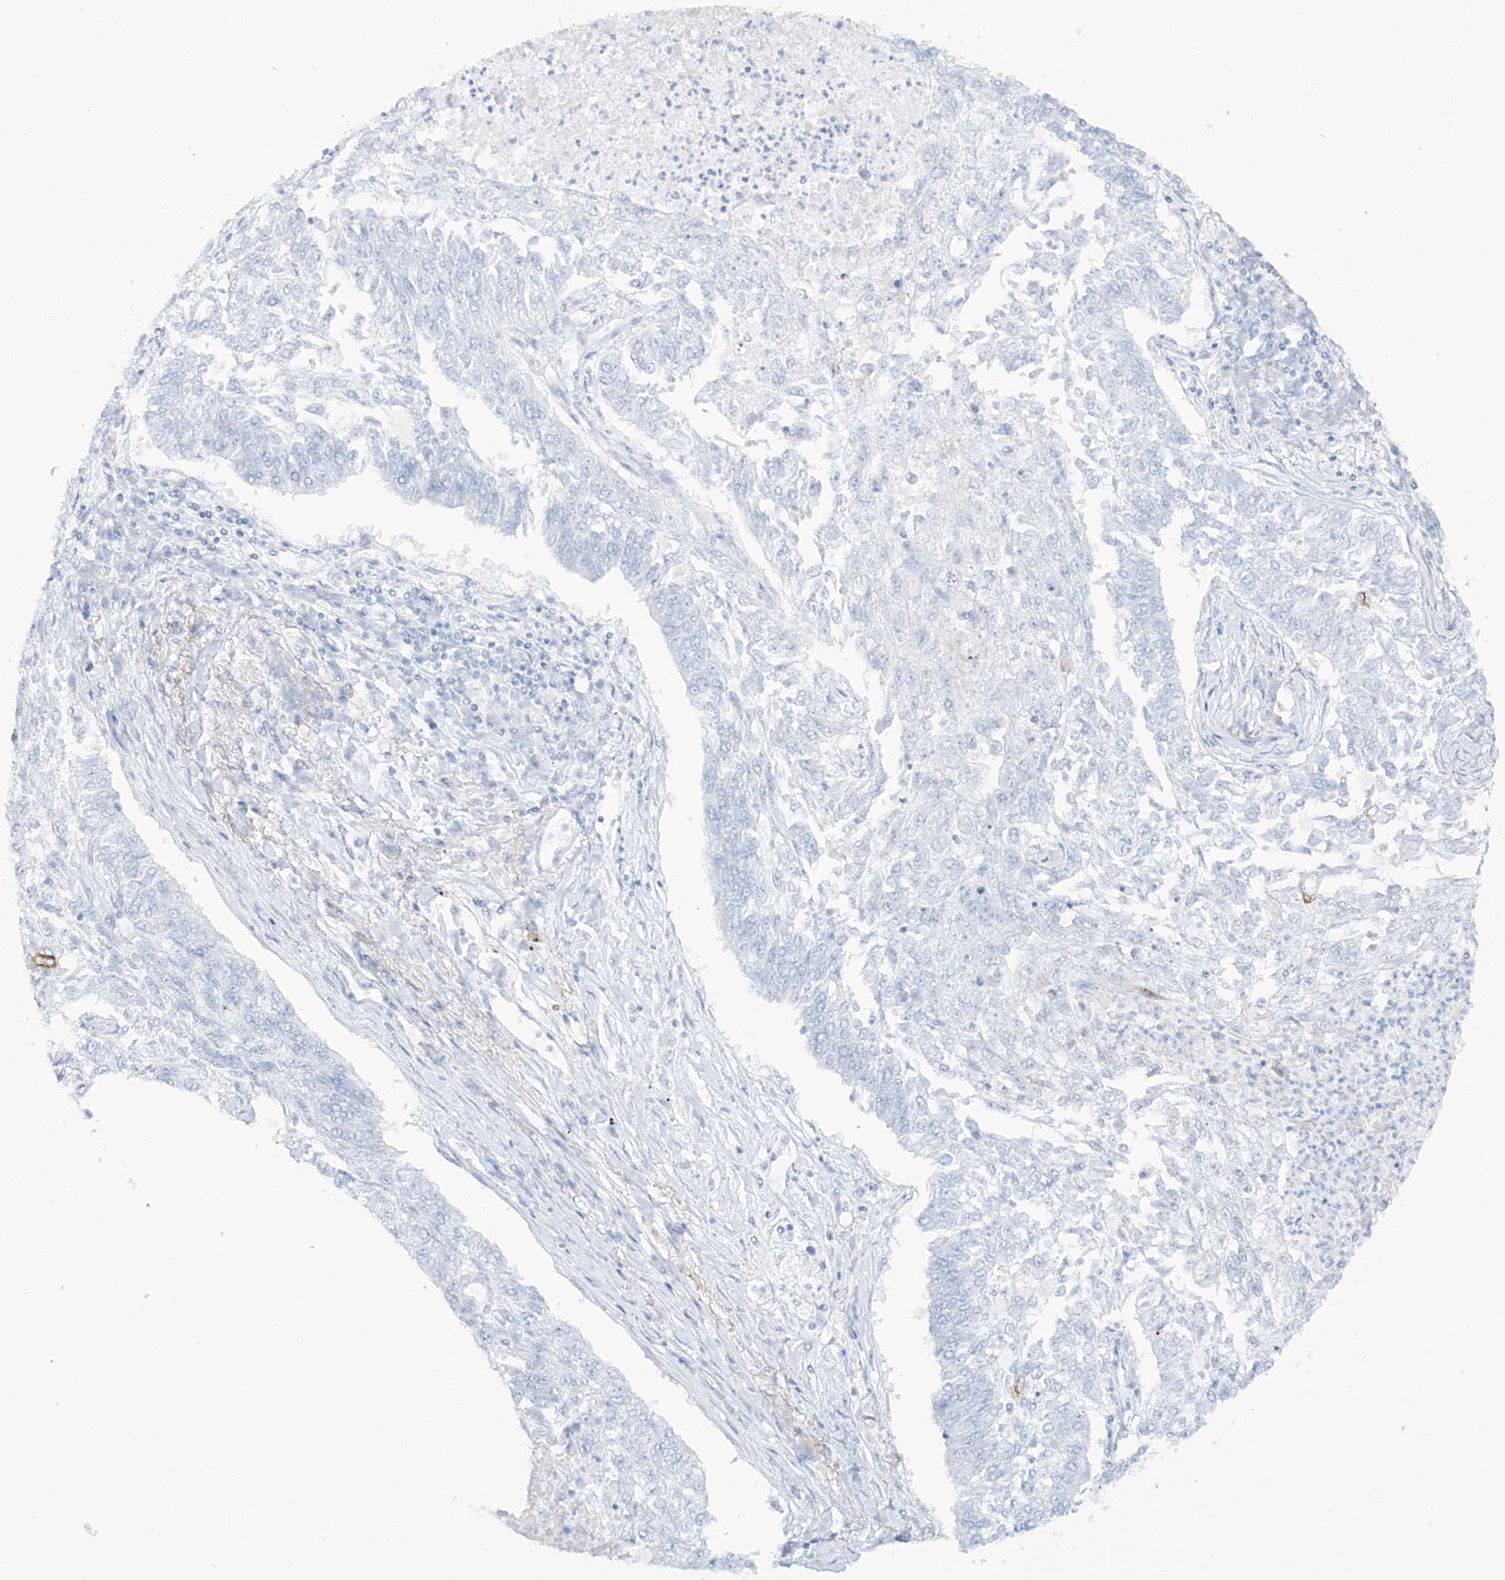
{"staining": {"intensity": "negative", "quantity": "none", "location": "none"}, "tissue": "lung cancer", "cell_type": "Tumor cells", "image_type": "cancer", "snomed": [{"axis": "morphology", "description": "Normal tissue, NOS"}, {"axis": "morphology", "description": "Squamous cell carcinoma, NOS"}, {"axis": "topography", "description": "Cartilage tissue"}, {"axis": "topography", "description": "Bronchus"}, {"axis": "topography", "description": "Lung"}], "caption": "This image is of lung cancer stained with immunohistochemistry to label a protein in brown with the nuclei are counter-stained blue. There is no positivity in tumor cells.", "gene": "DMKN", "patient": {"sex": "female", "age": 49}}